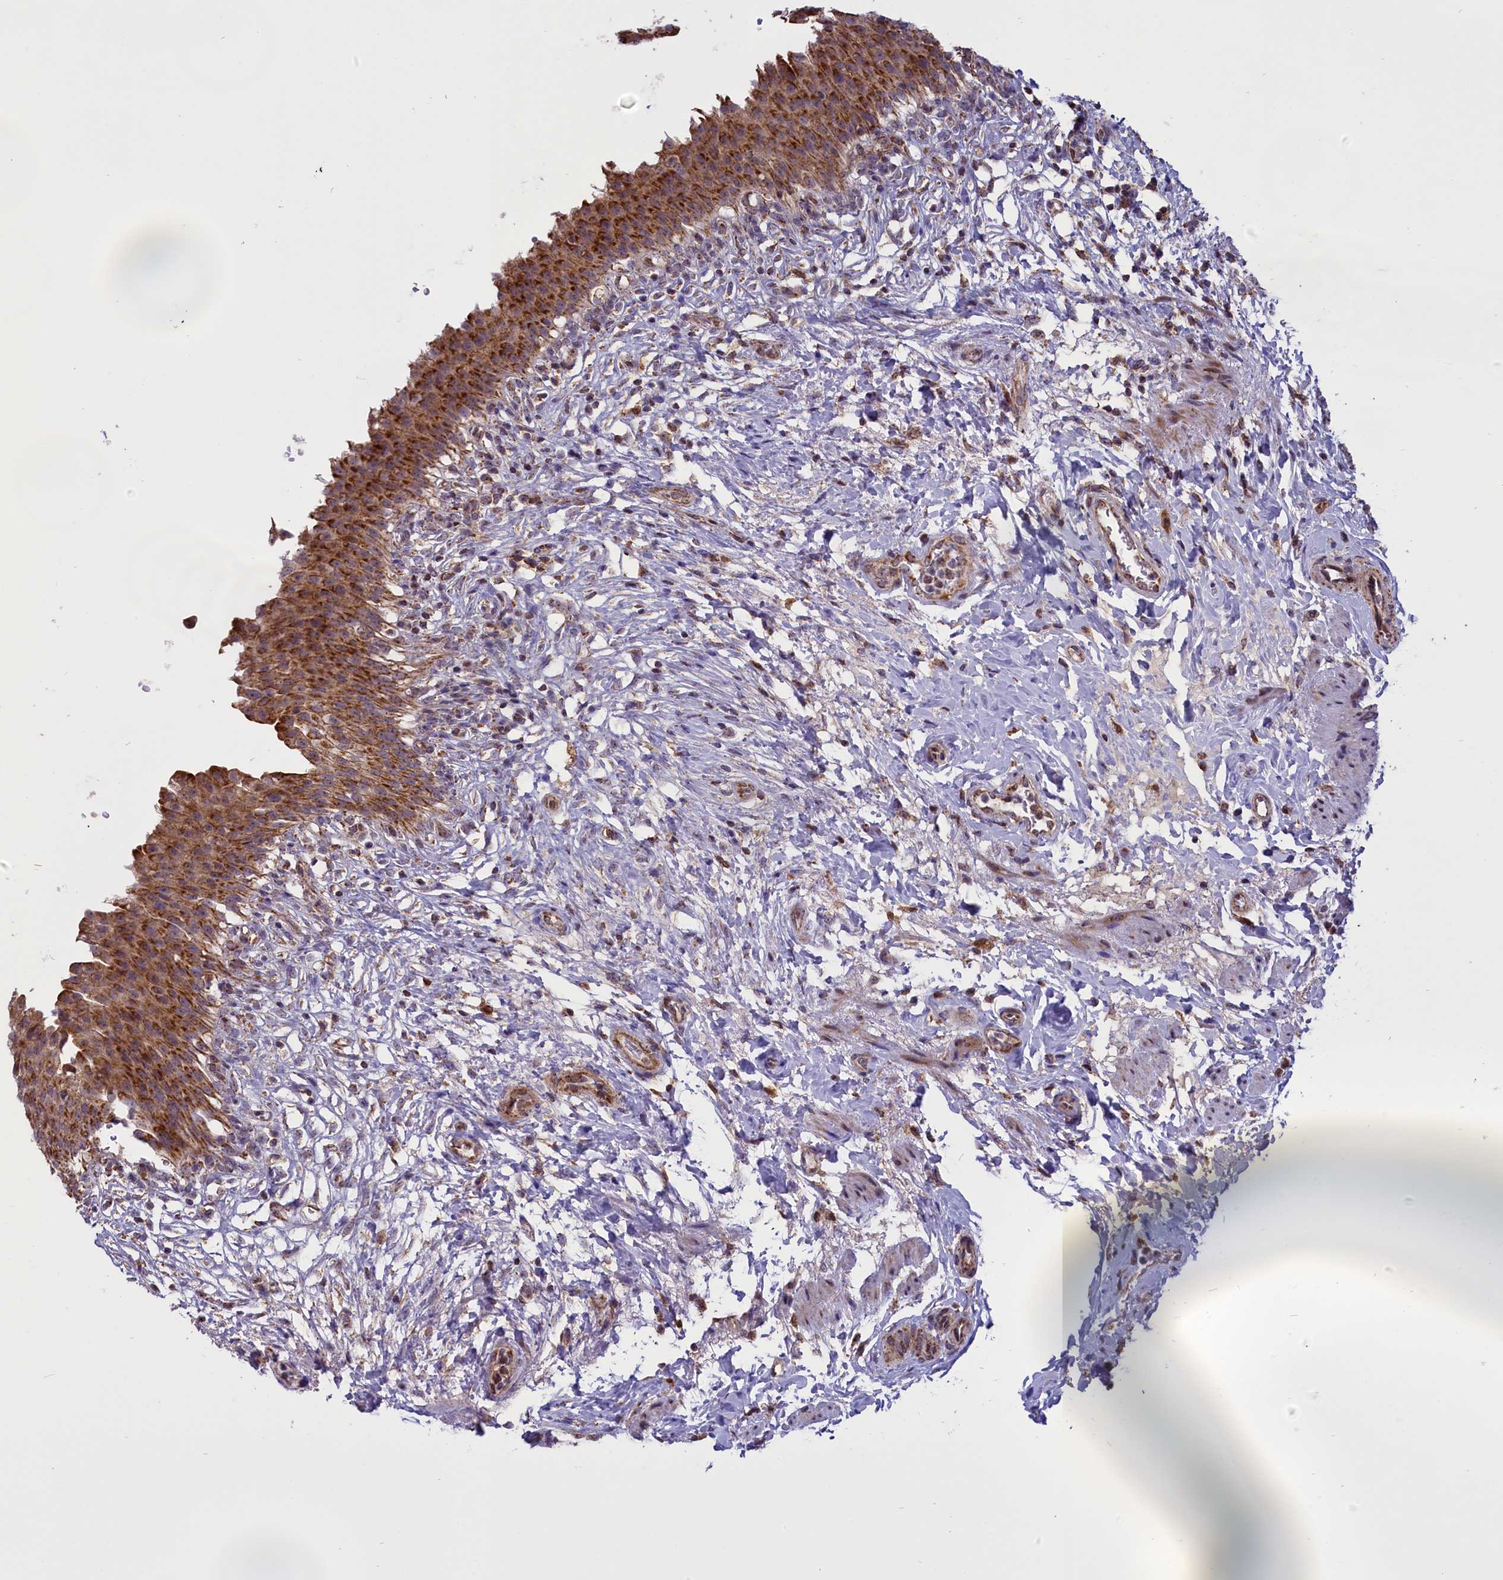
{"staining": {"intensity": "moderate", "quantity": ">75%", "location": "cytoplasmic/membranous"}, "tissue": "urinary bladder", "cell_type": "Urothelial cells", "image_type": "normal", "snomed": [{"axis": "morphology", "description": "Normal tissue, NOS"}, {"axis": "topography", "description": "Urinary bladder"}], "caption": "Urinary bladder stained with DAB (3,3'-diaminobenzidine) immunohistochemistry exhibits medium levels of moderate cytoplasmic/membranous staining in about >75% of urothelial cells.", "gene": "GLRX5", "patient": {"sex": "female", "age": 60}}